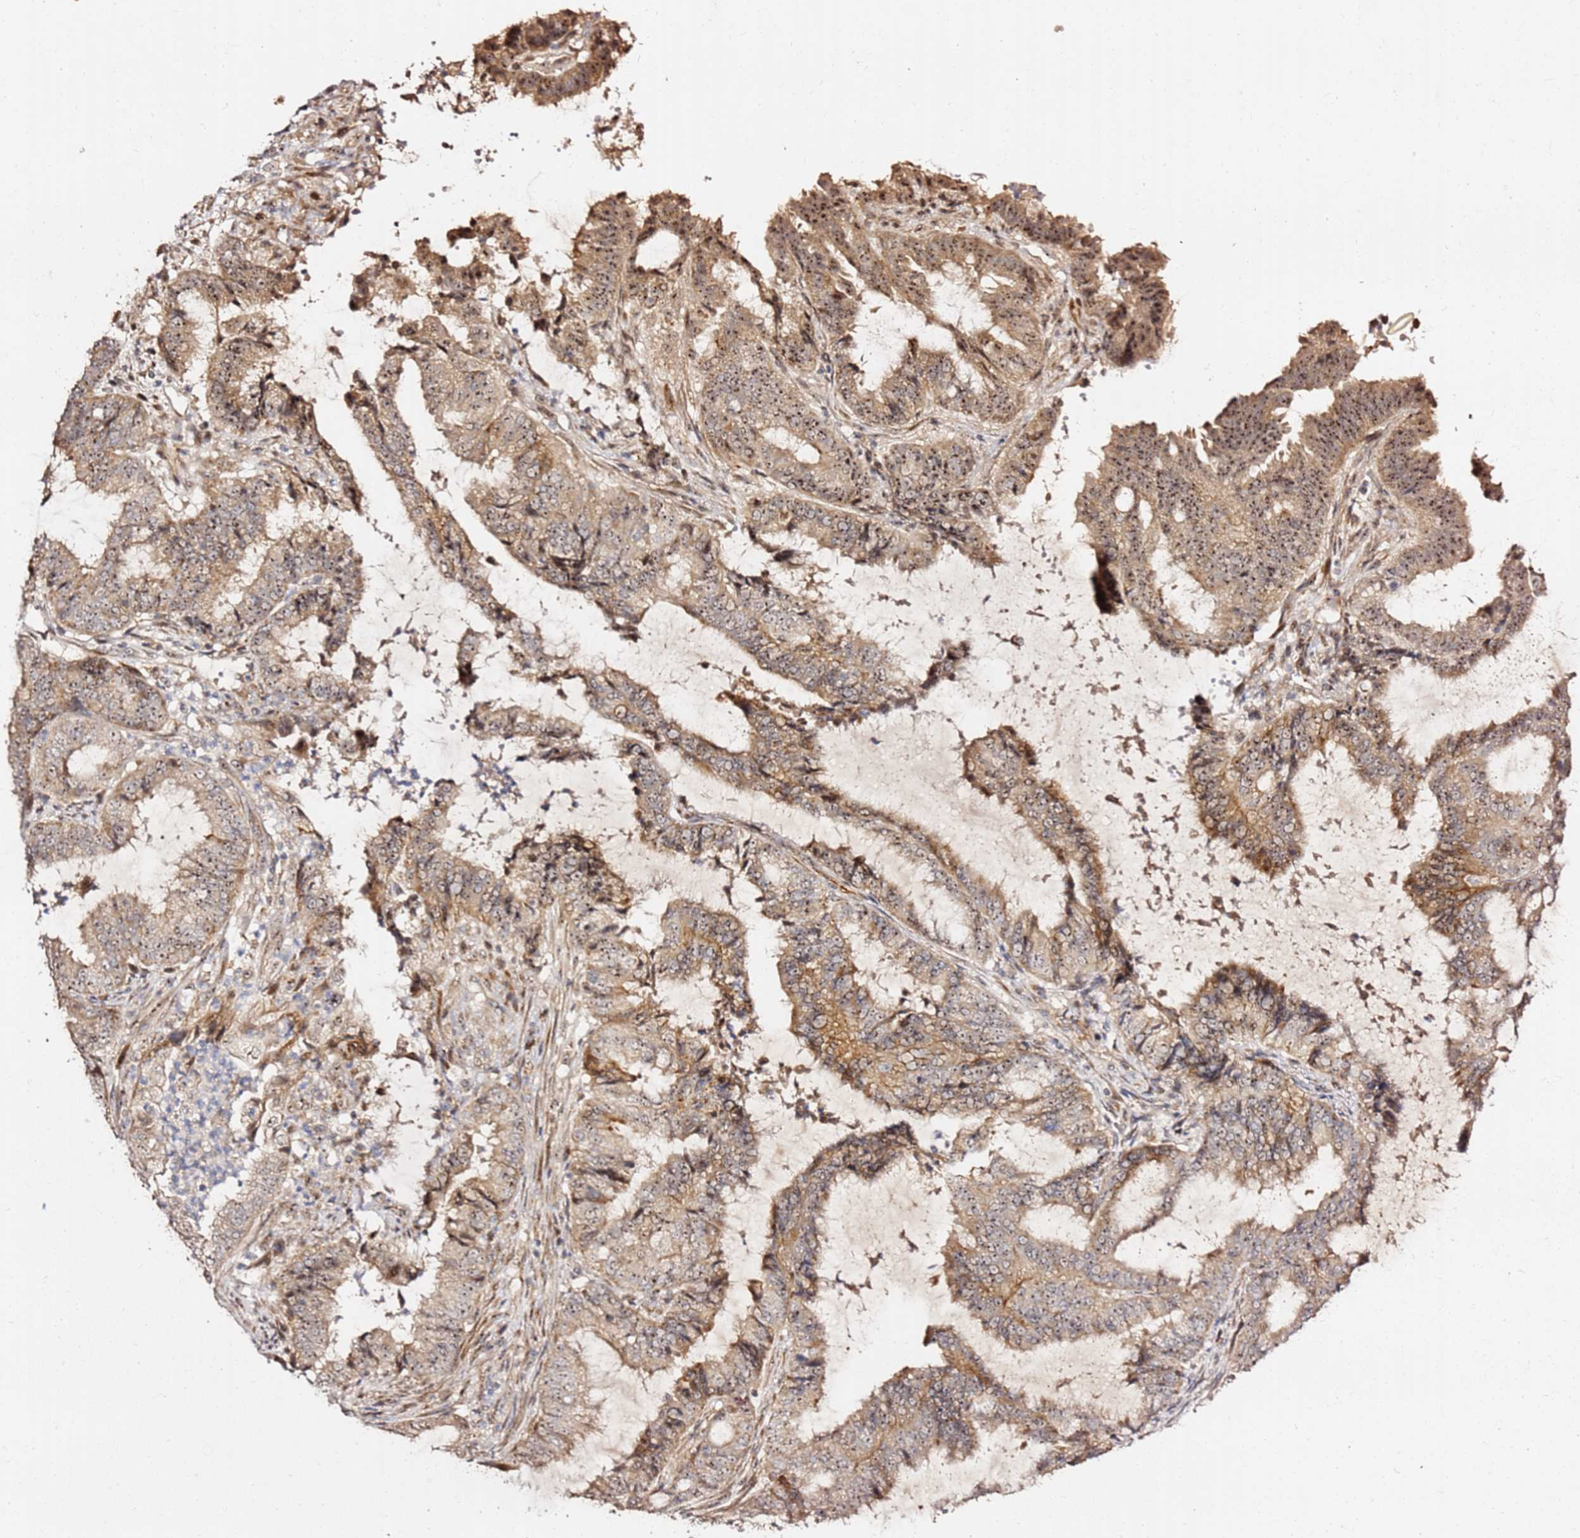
{"staining": {"intensity": "moderate", "quantity": ">75%", "location": "cytoplasmic/membranous,nuclear"}, "tissue": "endometrial cancer", "cell_type": "Tumor cells", "image_type": "cancer", "snomed": [{"axis": "morphology", "description": "Adenocarcinoma, NOS"}, {"axis": "topography", "description": "Endometrium"}], "caption": "Human endometrial cancer (adenocarcinoma) stained with a brown dye displays moderate cytoplasmic/membranous and nuclear positive expression in approximately >75% of tumor cells.", "gene": "KIF25", "patient": {"sex": "female", "age": 51}}